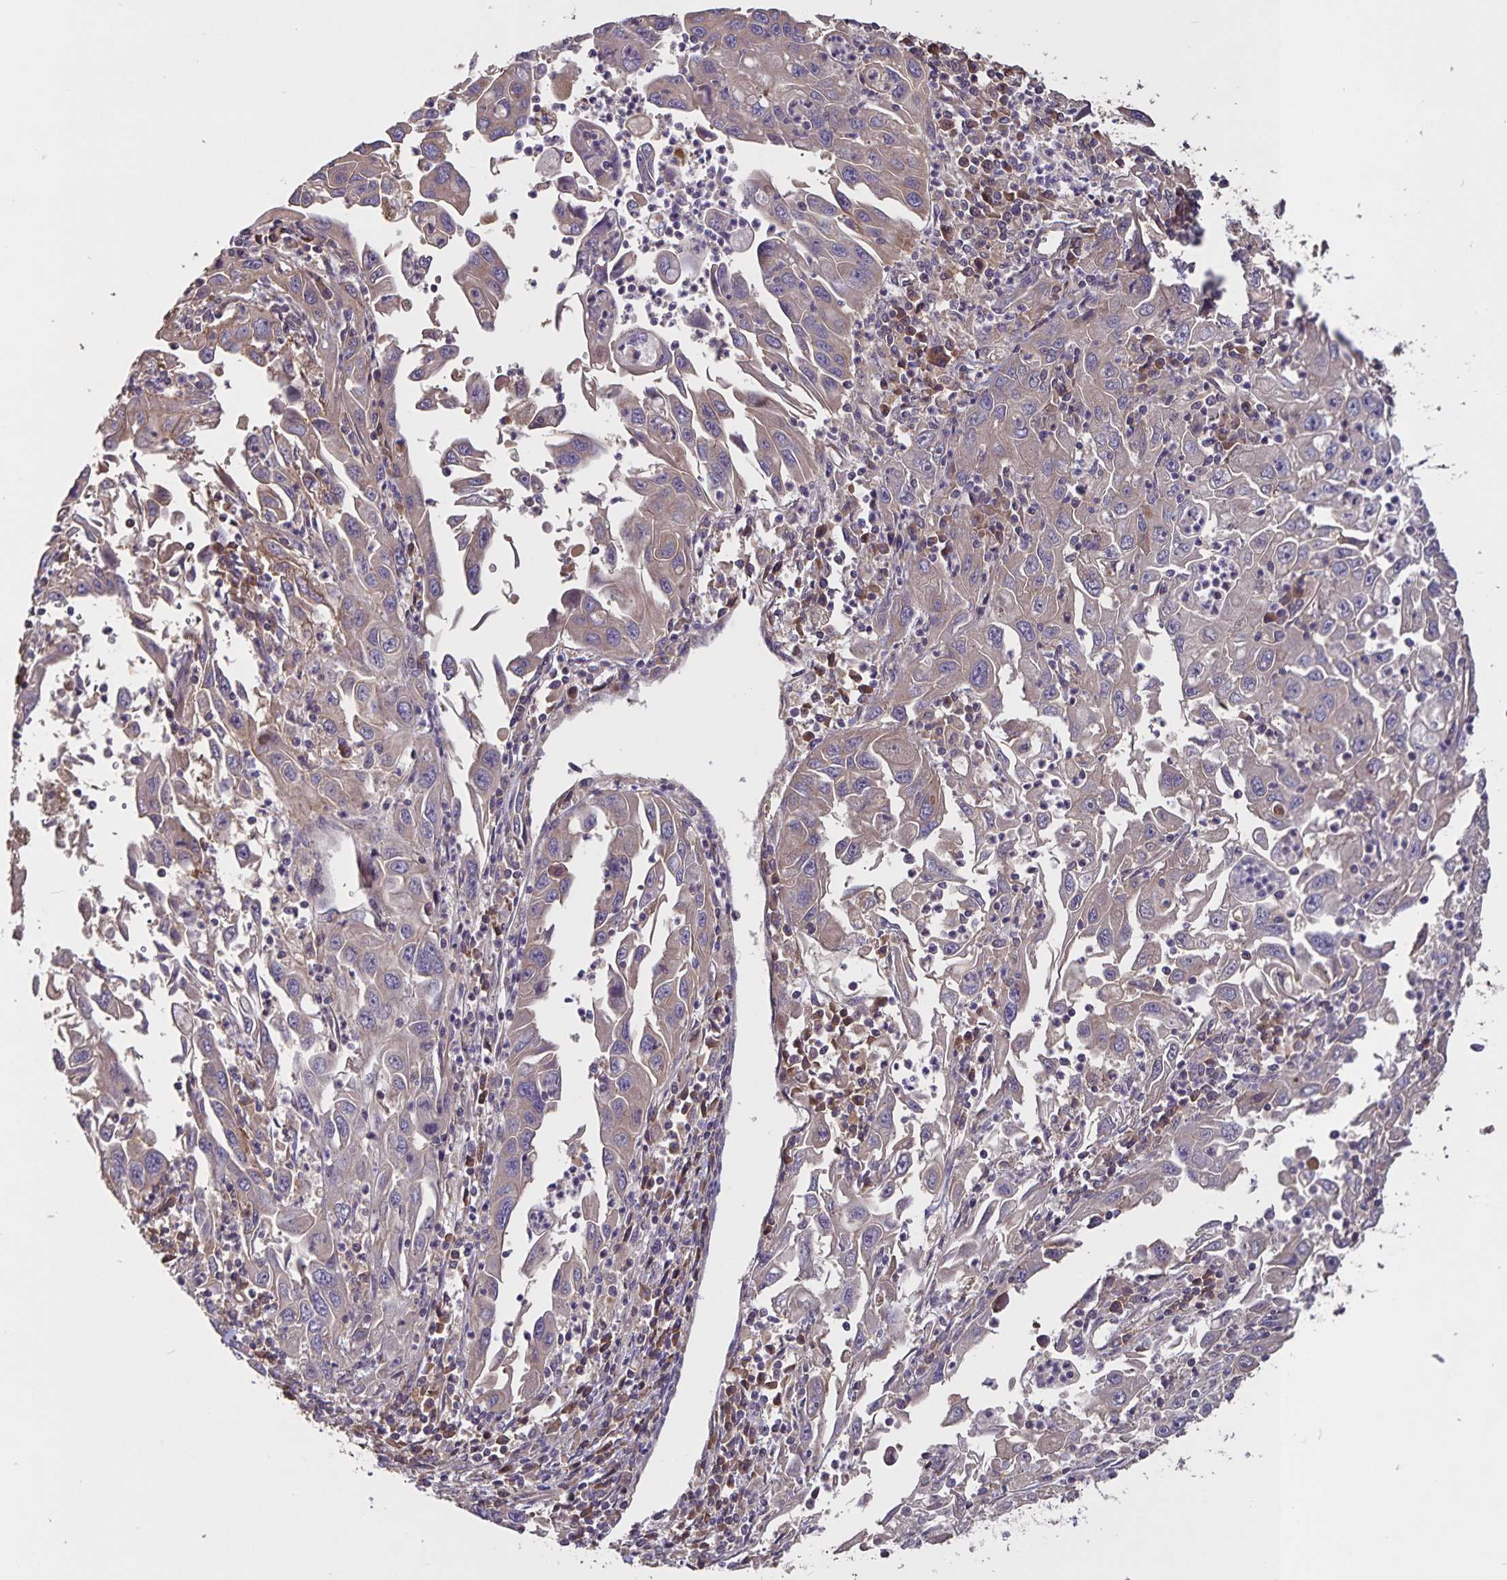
{"staining": {"intensity": "weak", "quantity": "25%-75%", "location": "cytoplasmic/membranous"}, "tissue": "endometrial cancer", "cell_type": "Tumor cells", "image_type": "cancer", "snomed": [{"axis": "morphology", "description": "Adenocarcinoma, NOS"}, {"axis": "topography", "description": "Uterus"}], "caption": "Endometrial adenocarcinoma stained with a protein marker displays weak staining in tumor cells.", "gene": "FBXL16", "patient": {"sex": "female", "age": 62}}